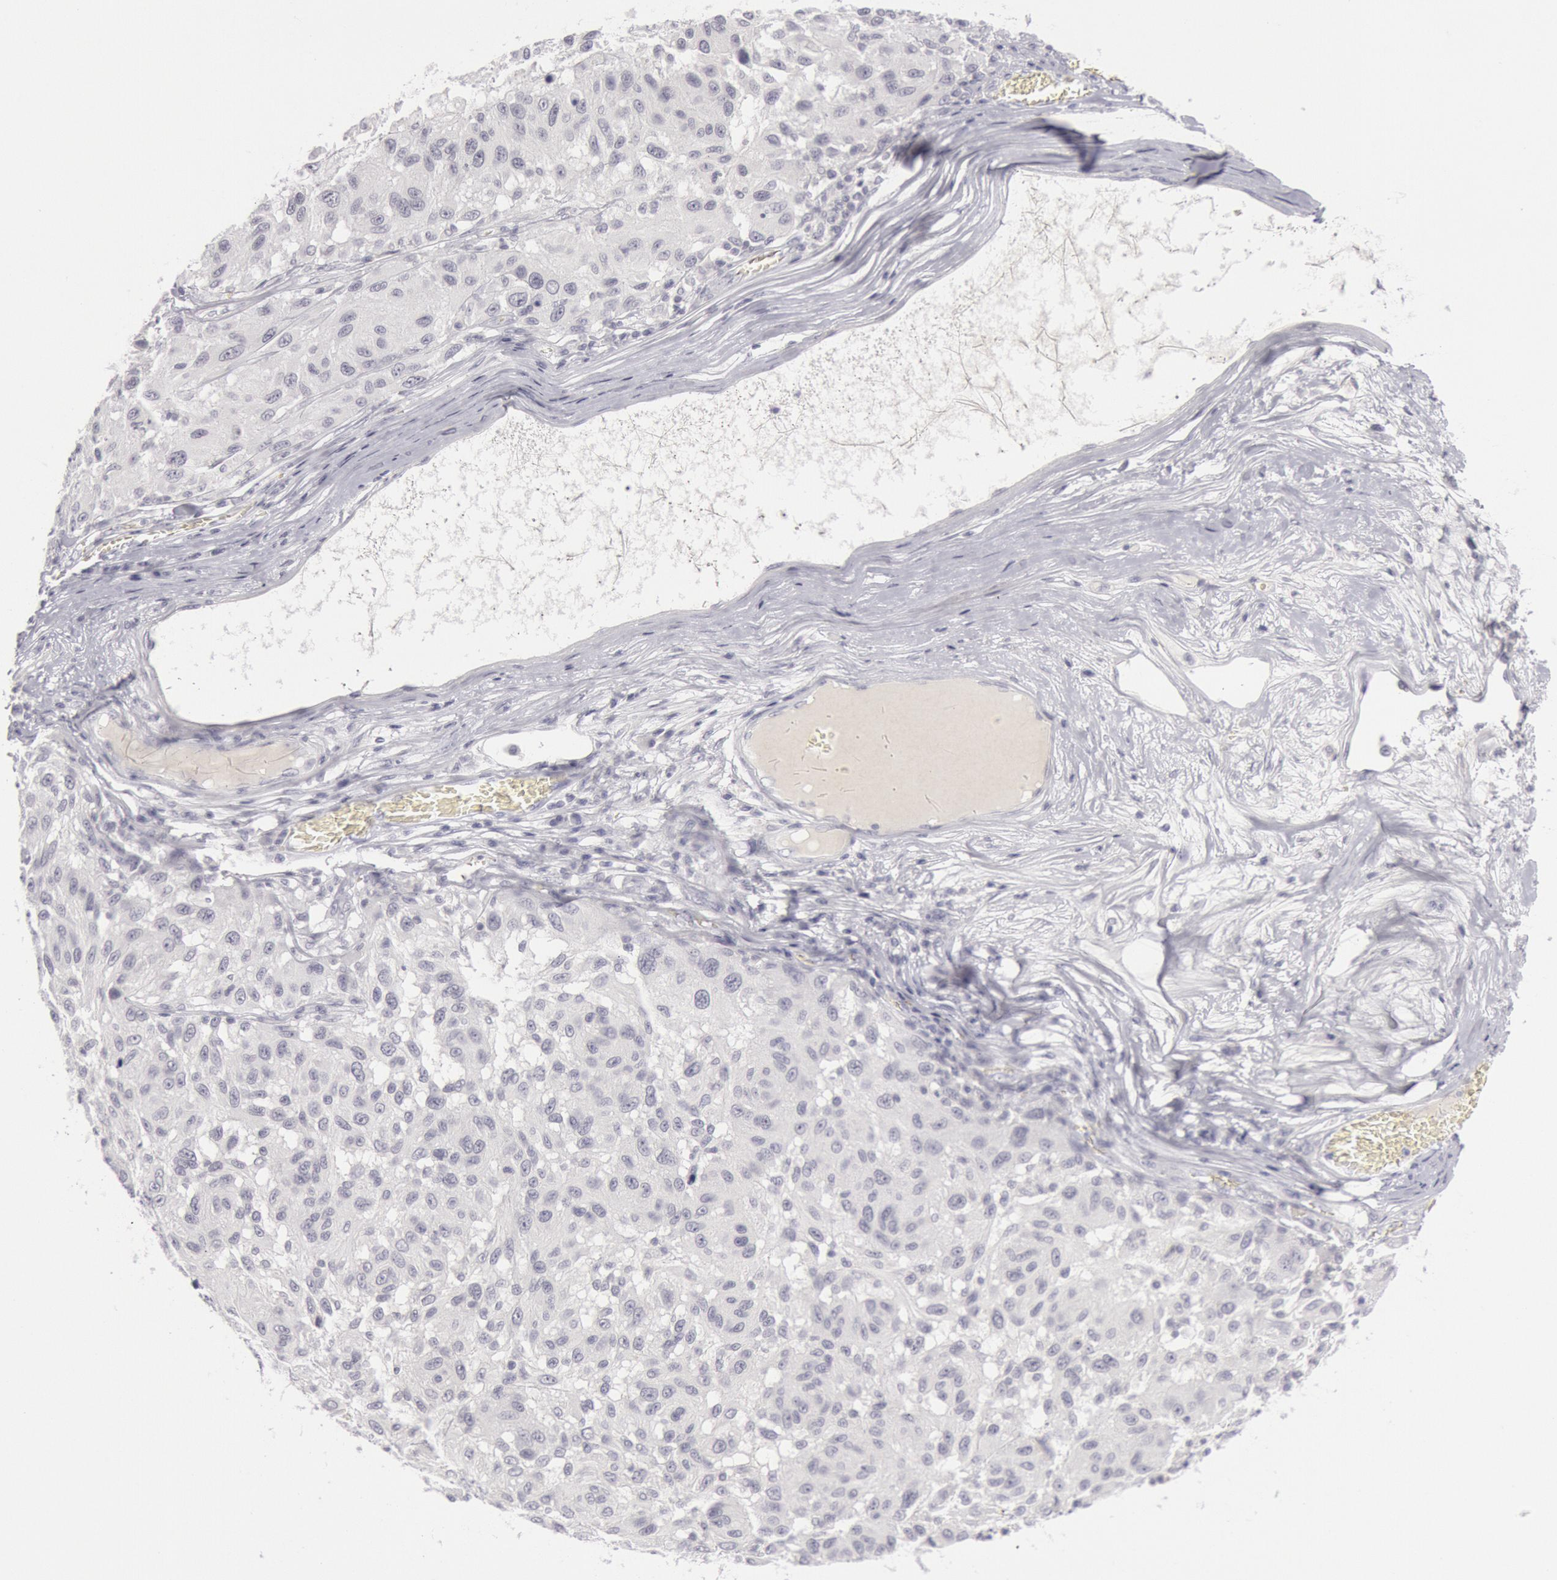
{"staining": {"intensity": "negative", "quantity": "none", "location": "none"}, "tissue": "melanoma", "cell_type": "Tumor cells", "image_type": "cancer", "snomed": [{"axis": "morphology", "description": "Malignant melanoma, NOS"}, {"axis": "topography", "description": "Skin"}], "caption": "A micrograph of melanoma stained for a protein demonstrates no brown staining in tumor cells. (Immunohistochemistry (ihc), brightfield microscopy, high magnification).", "gene": "KRT16", "patient": {"sex": "female", "age": 77}}